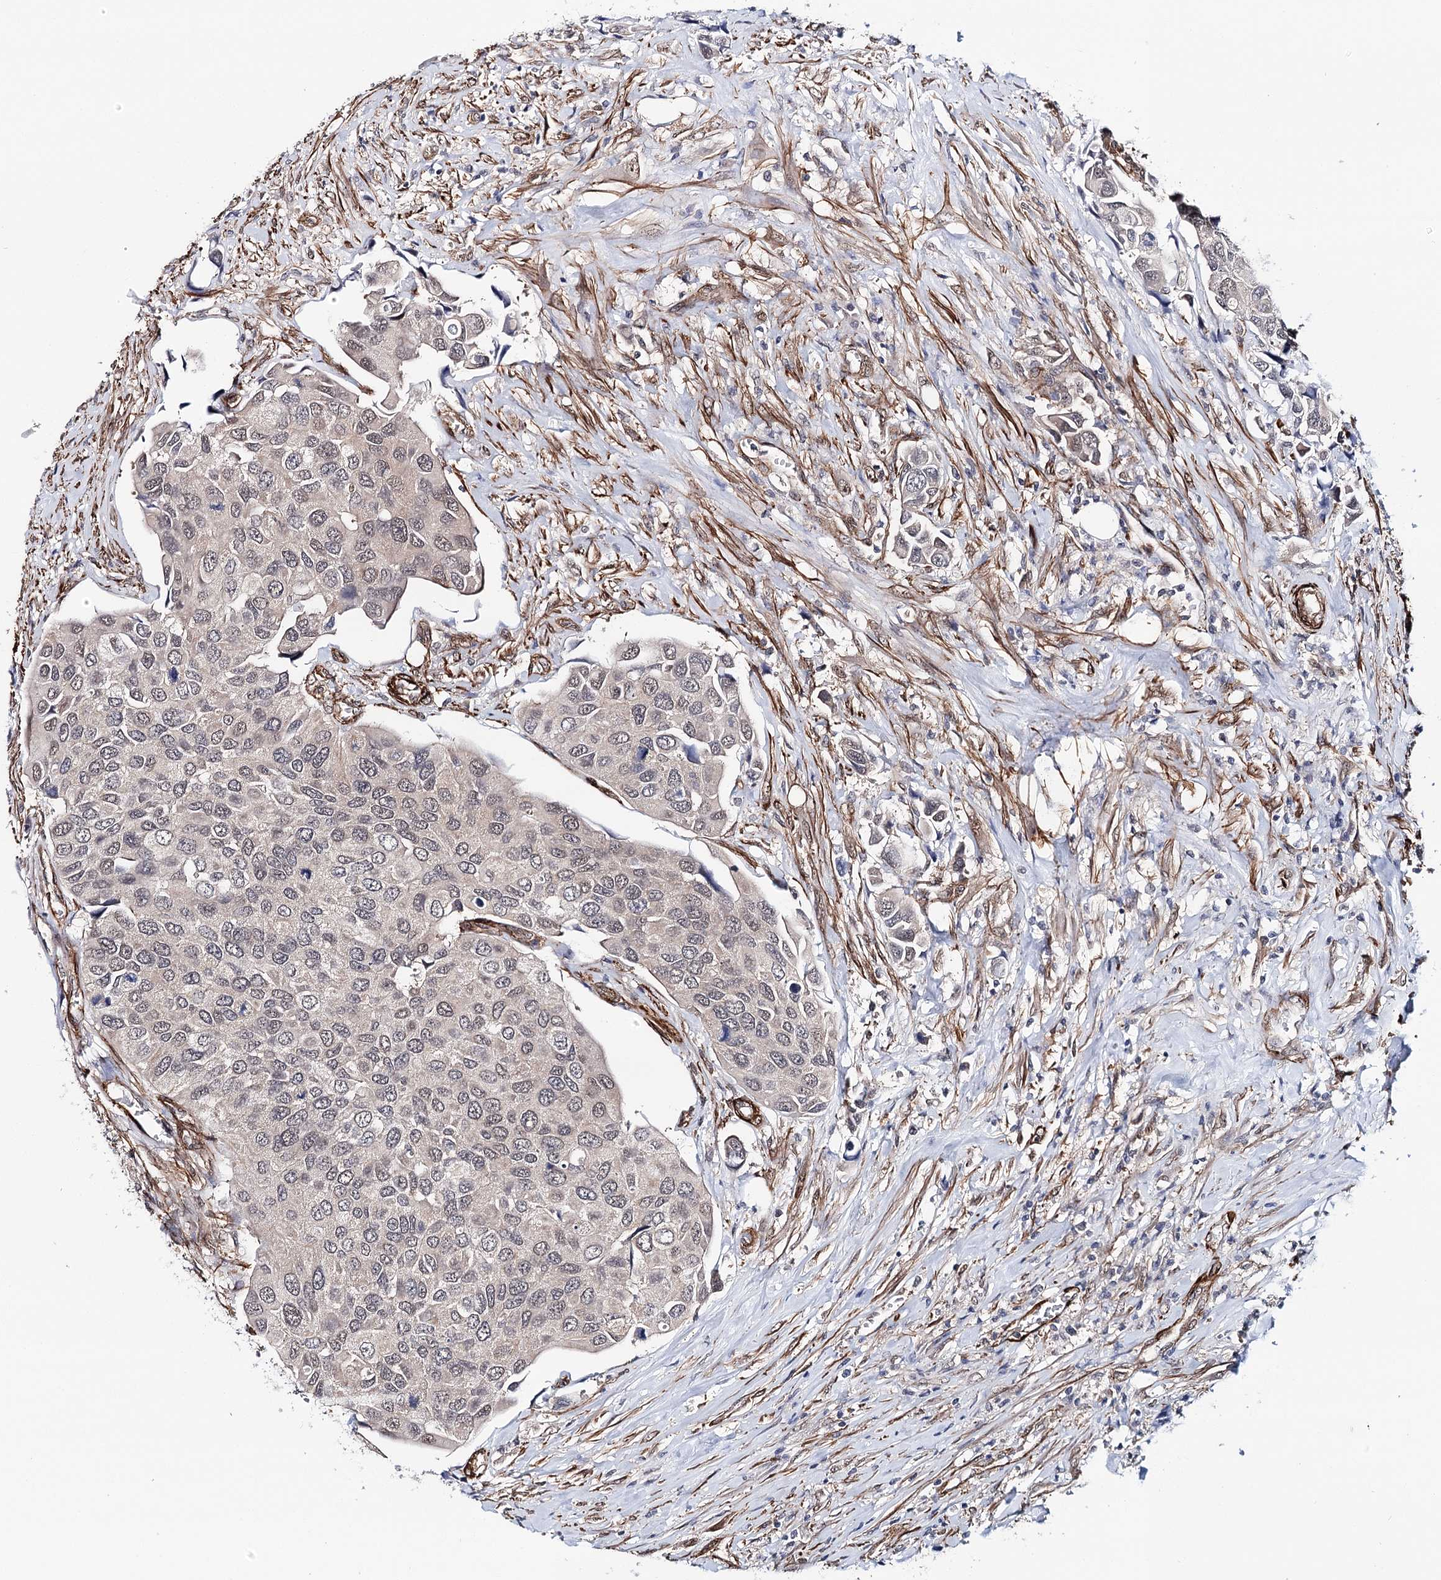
{"staining": {"intensity": "negative", "quantity": "none", "location": "none"}, "tissue": "urothelial cancer", "cell_type": "Tumor cells", "image_type": "cancer", "snomed": [{"axis": "morphology", "description": "Urothelial carcinoma, High grade"}, {"axis": "topography", "description": "Urinary bladder"}], "caption": "This is a photomicrograph of immunohistochemistry staining of urothelial cancer, which shows no positivity in tumor cells. Nuclei are stained in blue.", "gene": "PPP2R5B", "patient": {"sex": "male", "age": 74}}